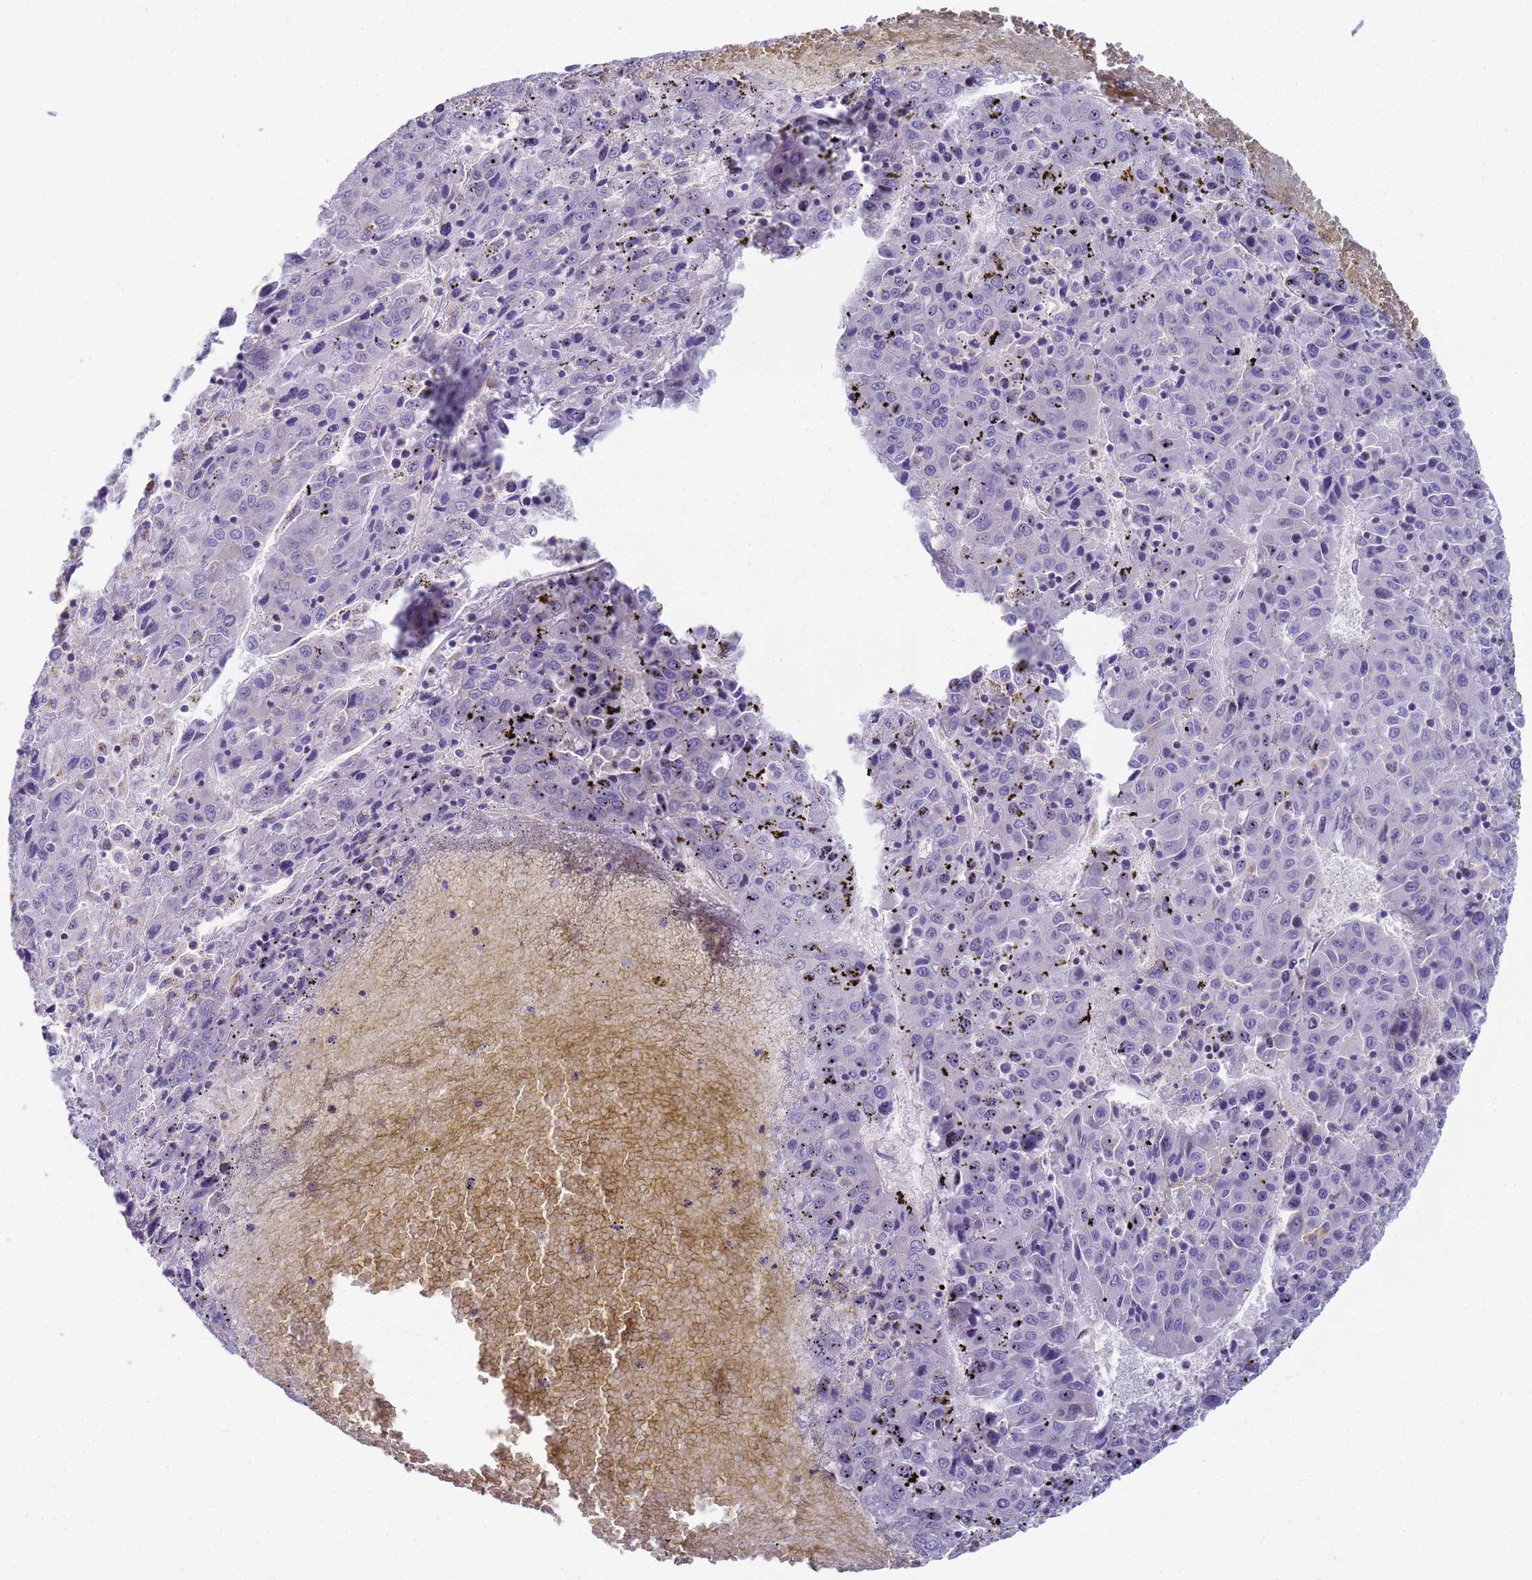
{"staining": {"intensity": "negative", "quantity": "none", "location": "none"}, "tissue": "liver cancer", "cell_type": "Tumor cells", "image_type": "cancer", "snomed": [{"axis": "morphology", "description": "Carcinoma, Hepatocellular, NOS"}, {"axis": "topography", "description": "Liver"}], "caption": "This is an immunohistochemistry (IHC) photomicrograph of human liver cancer (hepatocellular carcinoma). There is no staining in tumor cells.", "gene": "CR1", "patient": {"sex": "female", "age": 53}}